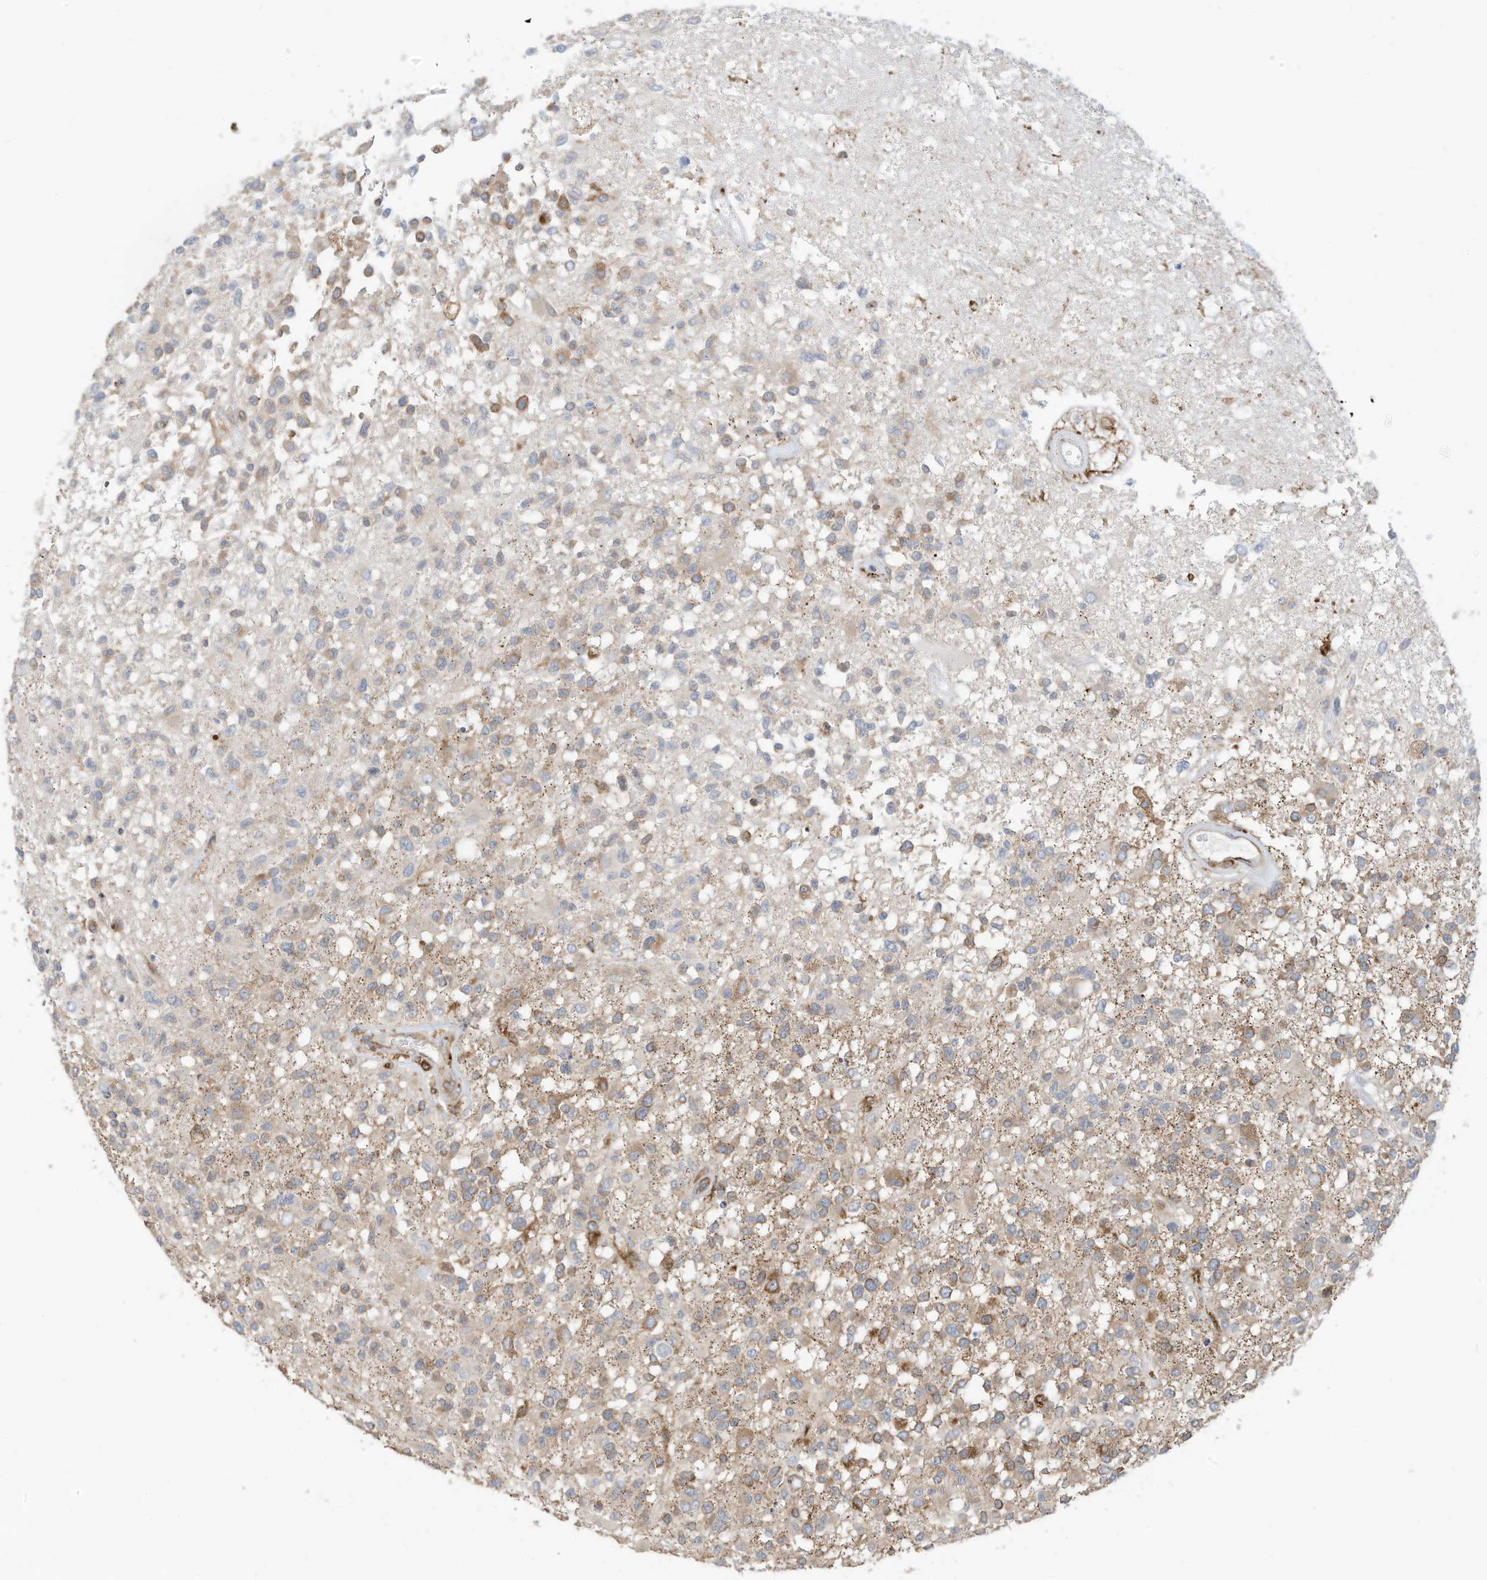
{"staining": {"intensity": "weak", "quantity": "<25%", "location": "cytoplasmic/membranous"}, "tissue": "glioma", "cell_type": "Tumor cells", "image_type": "cancer", "snomed": [{"axis": "morphology", "description": "Glioma, malignant, High grade"}, {"axis": "morphology", "description": "Glioblastoma, NOS"}, {"axis": "topography", "description": "Brain"}], "caption": "Immunohistochemical staining of human malignant glioma (high-grade) displays no significant expression in tumor cells. The staining was performed using DAB (3,3'-diaminobenzidine) to visualize the protein expression in brown, while the nuclei were stained in blue with hematoxylin (Magnification: 20x).", "gene": "TRNAU1AP", "patient": {"sex": "male", "age": 60}}